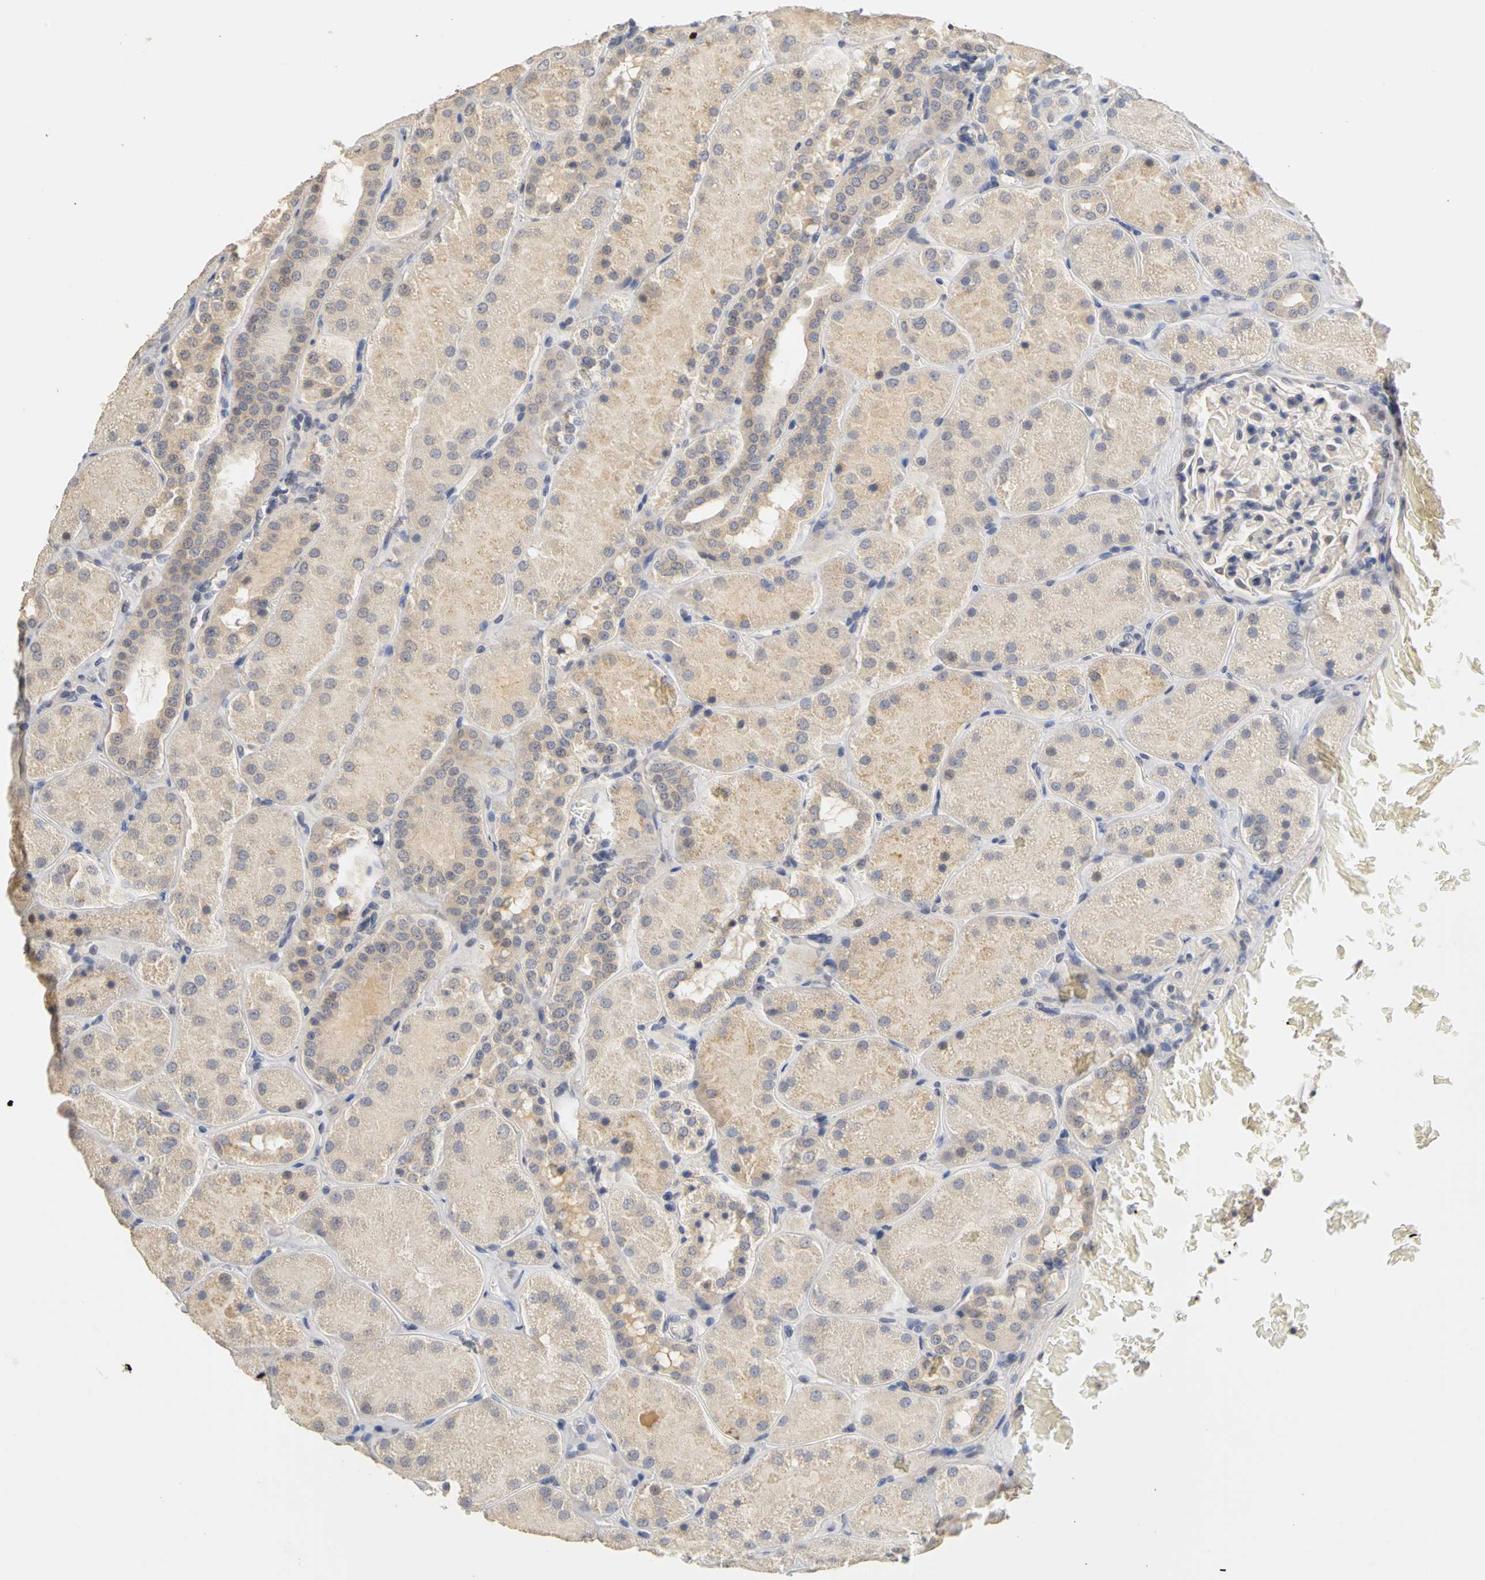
{"staining": {"intensity": "negative", "quantity": "none", "location": "none"}, "tissue": "kidney", "cell_type": "Cells in glomeruli", "image_type": "normal", "snomed": [{"axis": "morphology", "description": "Normal tissue, NOS"}, {"axis": "topography", "description": "Kidney"}], "caption": "Kidney stained for a protein using immunohistochemistry (IHC) reveals no positivity cells in glomeruli.", "gene": "PGR", "patient": {"sex": "male", "age": 28}}